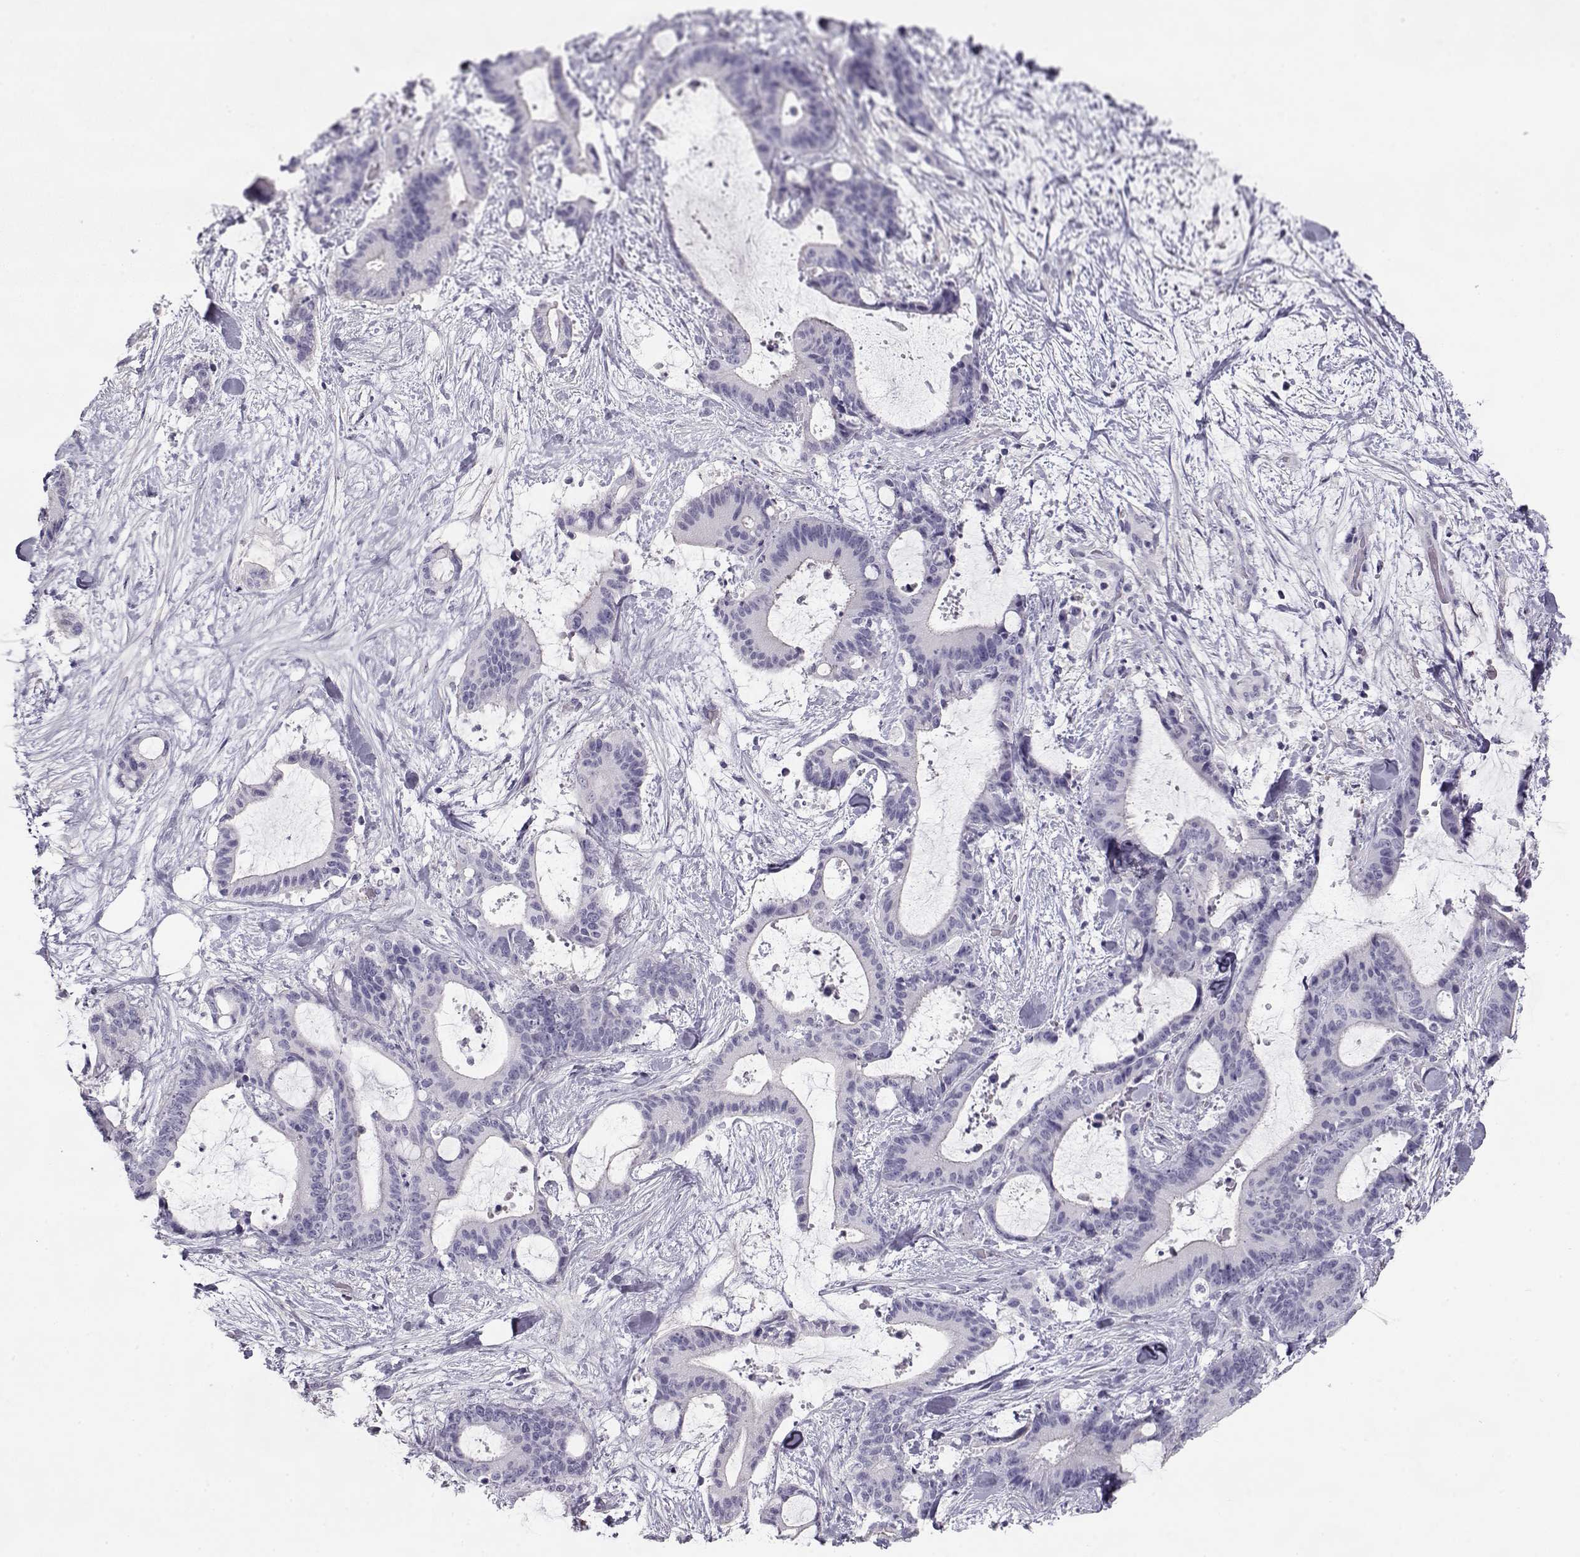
{"staining": {"intensity": "negative", "quantity": "none", "location": "none"}, "tissue": "liver cancer", "cell_type": "Tumor cells", "image_type": "cancer", "snomed": [{"axis": "morphology", "description": "Cholangiocarcinoma"}, {"axis": "topography", "description": "Liver"}], "caption": "Tumor cells are negative for protein expression in human liver cancer (cholangiocarcinoma).", "gene": "SLITRK3", "patient": {"sex": "female", "age": 73}}